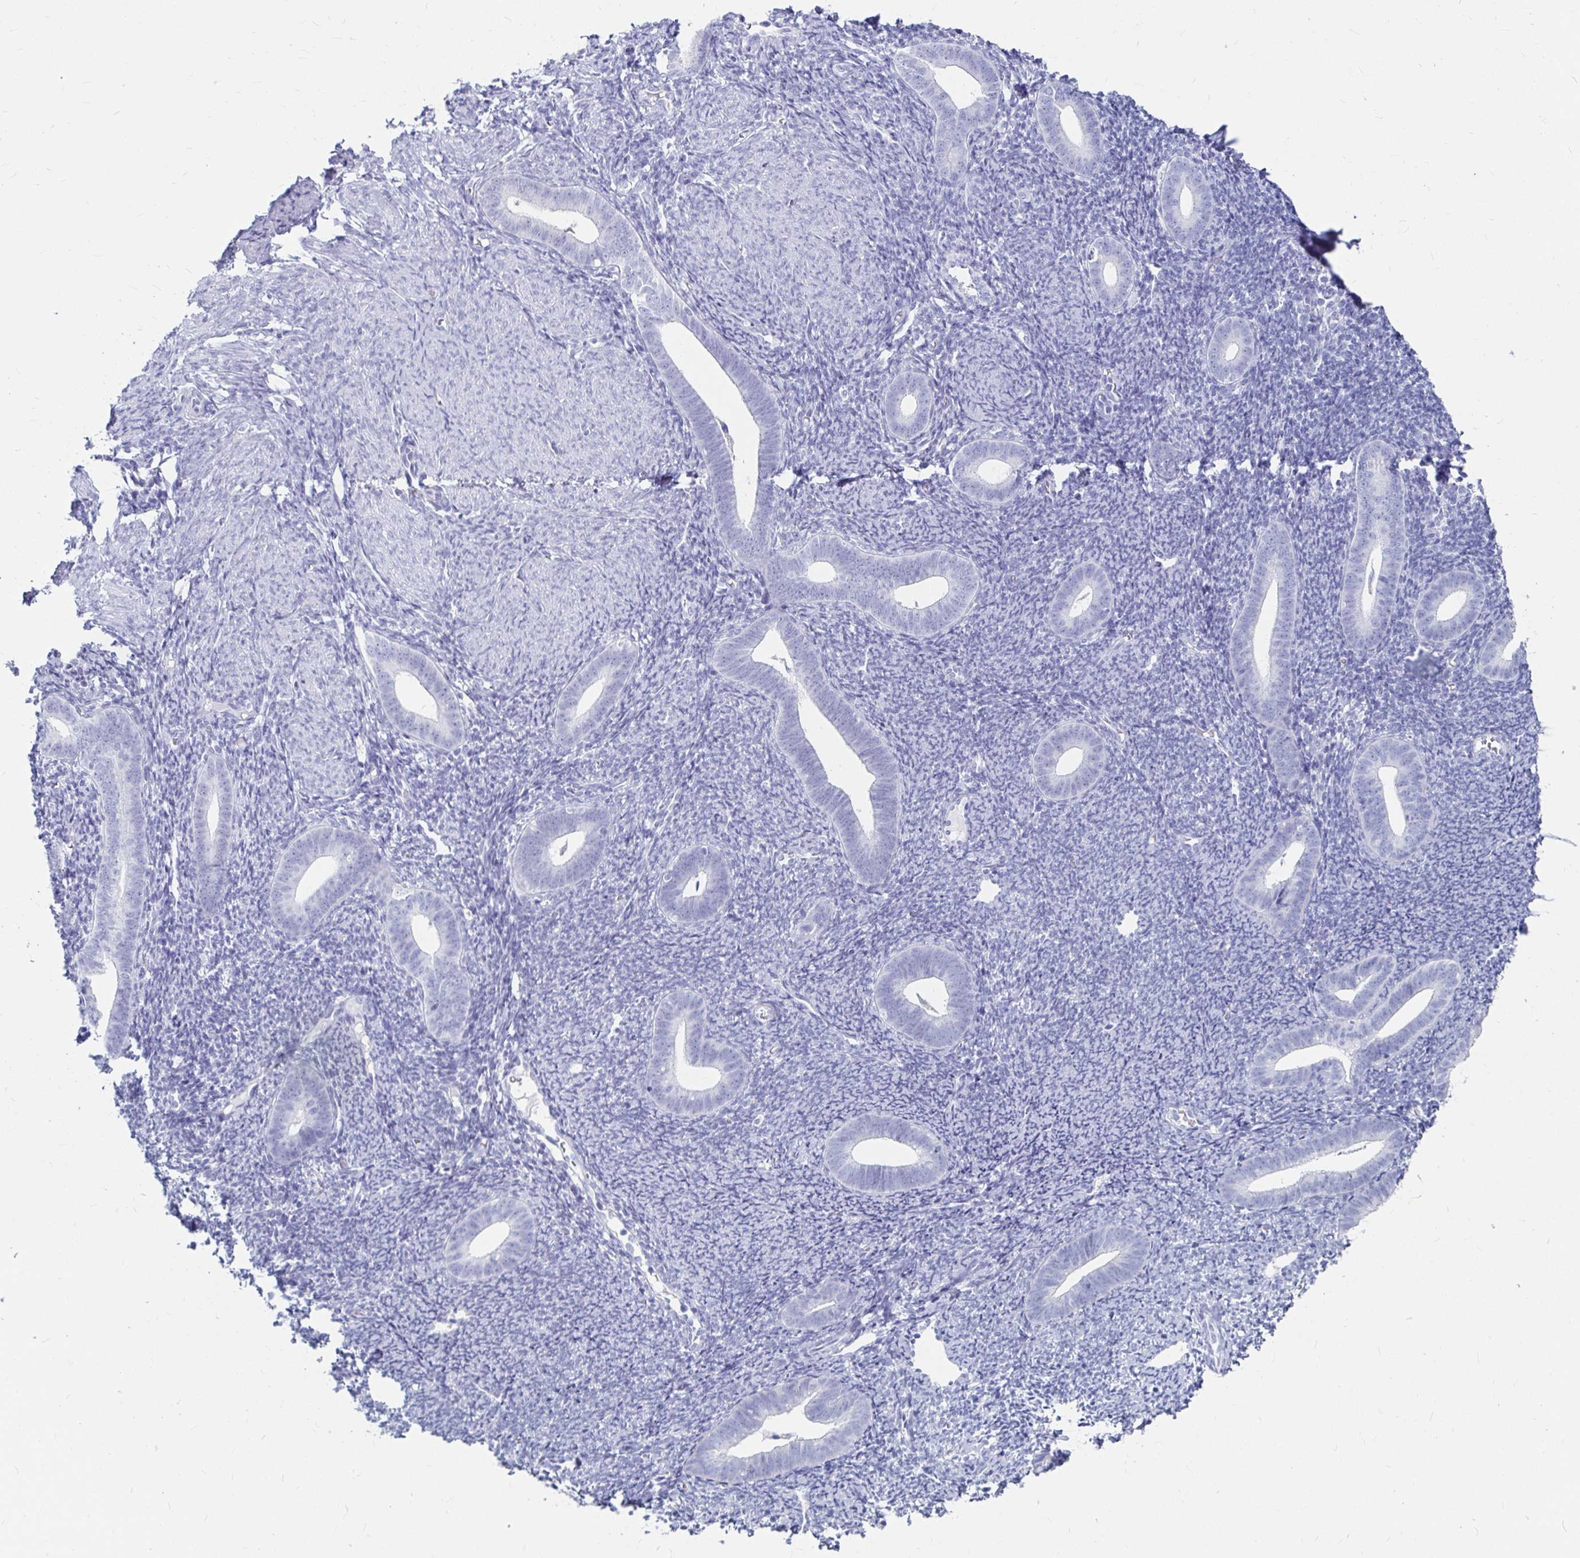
{"staining": {"intensity": "negative", "quantity": "none", "location": "none"}, "tissue": "endometrium", "cell_type": "Cells in endometrial stroma", "image_type": "normal", "snomed": [{"axis": "morphology", "description": "Normal tissue, NOS"}, {"axis": "topography", "description": "Endometrium"}], "caption": "Protein analysis of normal endometrium displays no significant expression in cells in endometrial stroma. (DAB (3,3'-diaminobenzidine) IHC, high magnification).", "gene": "CA9", "patient": {"sex": "female", "age": 39}}